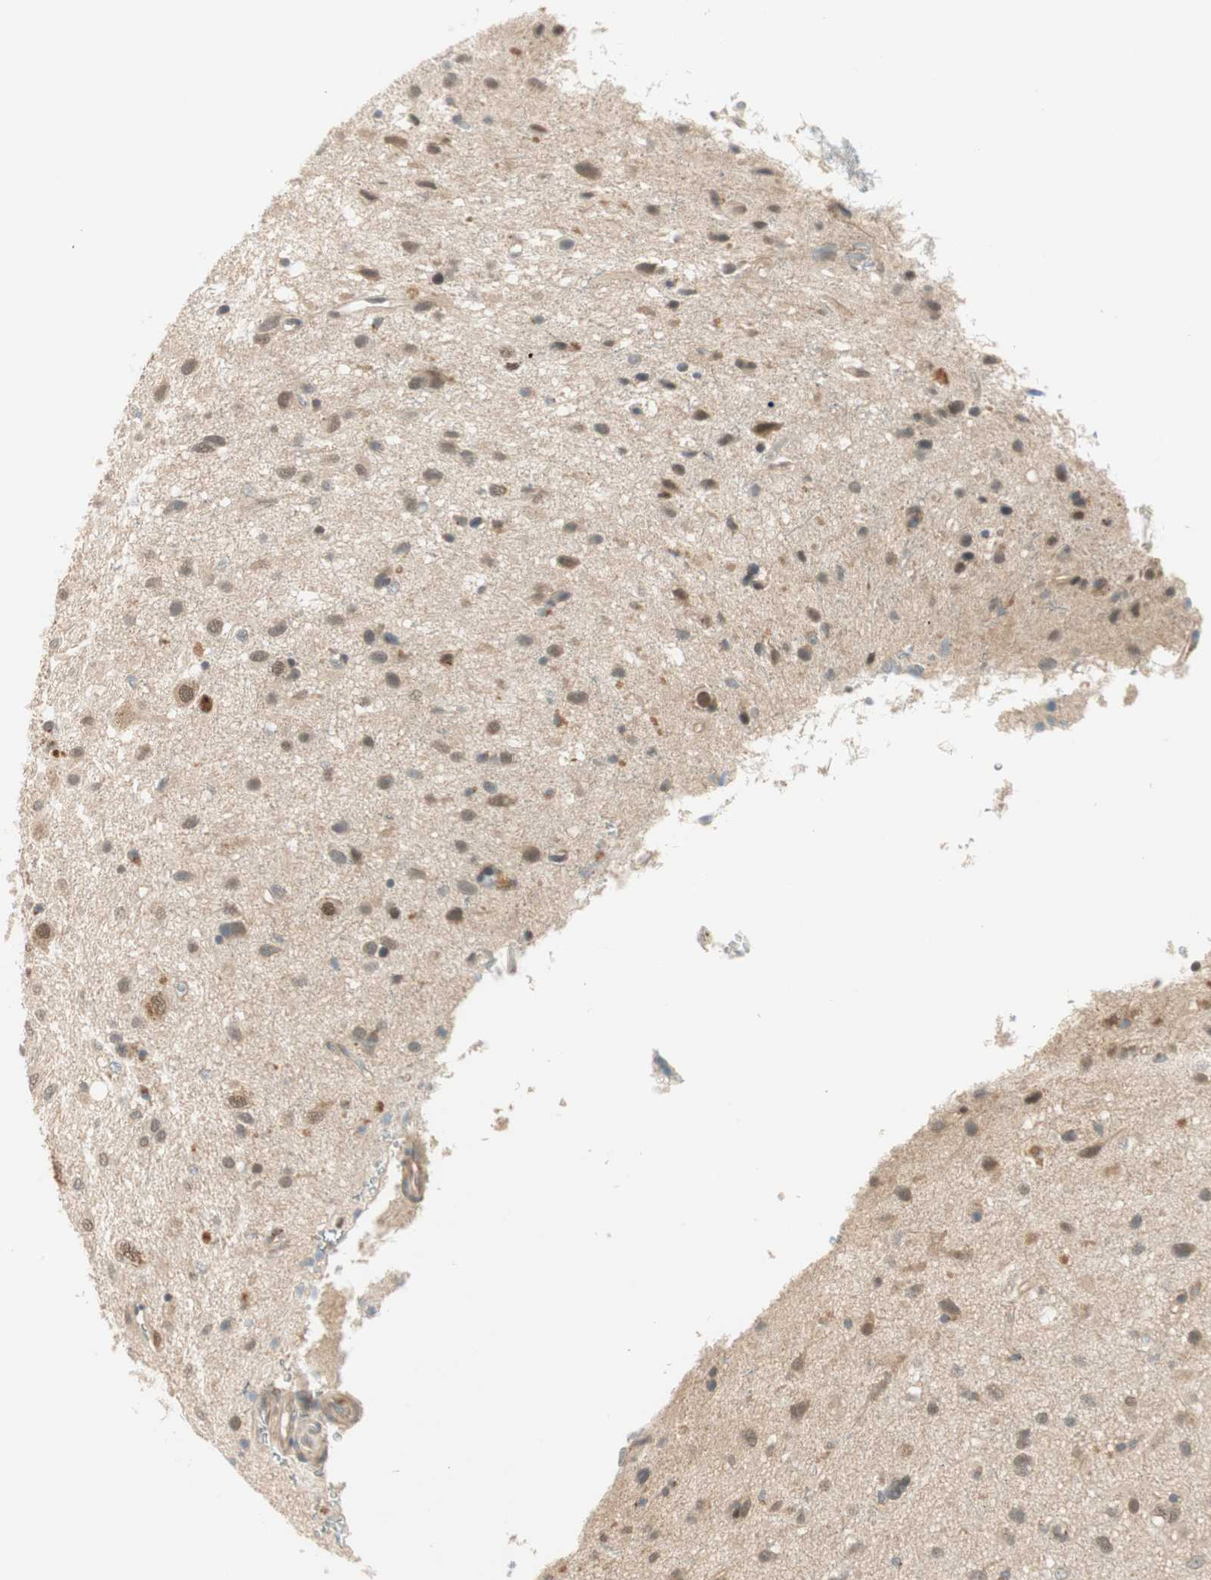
{"staining": {"intensity": "weak", "quantity": "25%-75%", "location": "cytoplasmic/membranous,nuclear"}, "tissue": "glioma", "cell_type": "Tumor cells", "image_type": "cancer", "snomed": [{"axis": "morphology", "description": "Glioma, malignant, Low grade"}, {"axis": "topography", "description": "Brain"}], "caption": "This is an image of immunohistochemistry (IHC) staining of glioma, which shows weak expression in the cytoplasmic/membranous and nuclear of tumor cells.", "gene": "PSMD8", "patient": {"sex": "male", "age": 77}}